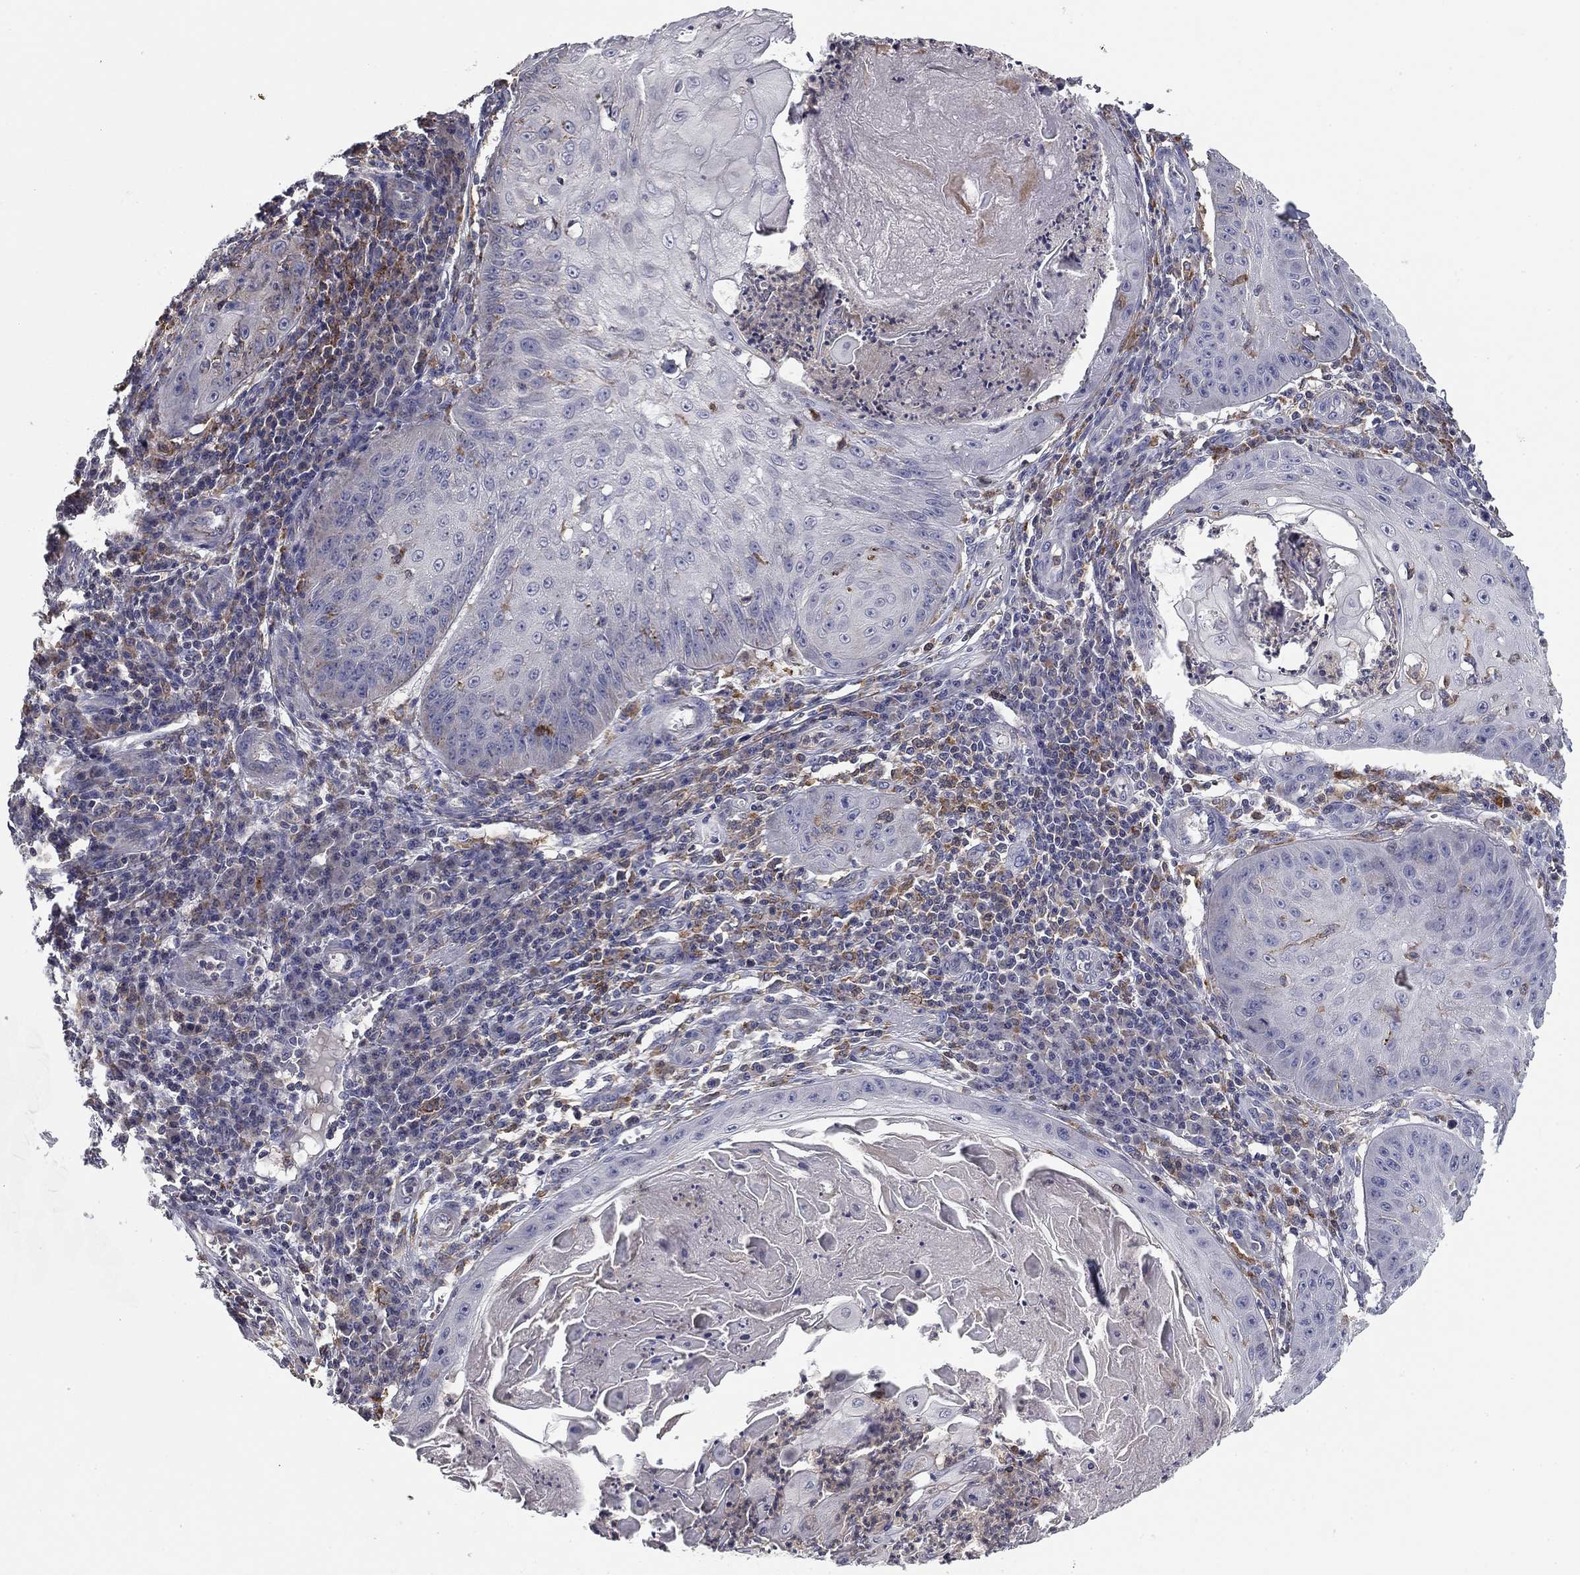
{"staining": {"intensity": "negative", "quantity": "none", "location": "none"}, "tissue": "skin cancer", "cell_type": "Tumor cells", "image_type": "cancer", "snomed": [{"axis": "morphology", "description": "Squamous cell carcinoma, NOS"}, {"axis": "topography", "description": "Skin"}], "caption": "Immunohistochemistry (IHC) image of skin cancer (squamous cell carcinoma) stained for a protein (brown), which demonstrates no expression in tumor cells.", "gene": "PLCB2", "patient": {"sex": "male", "age": 70}}